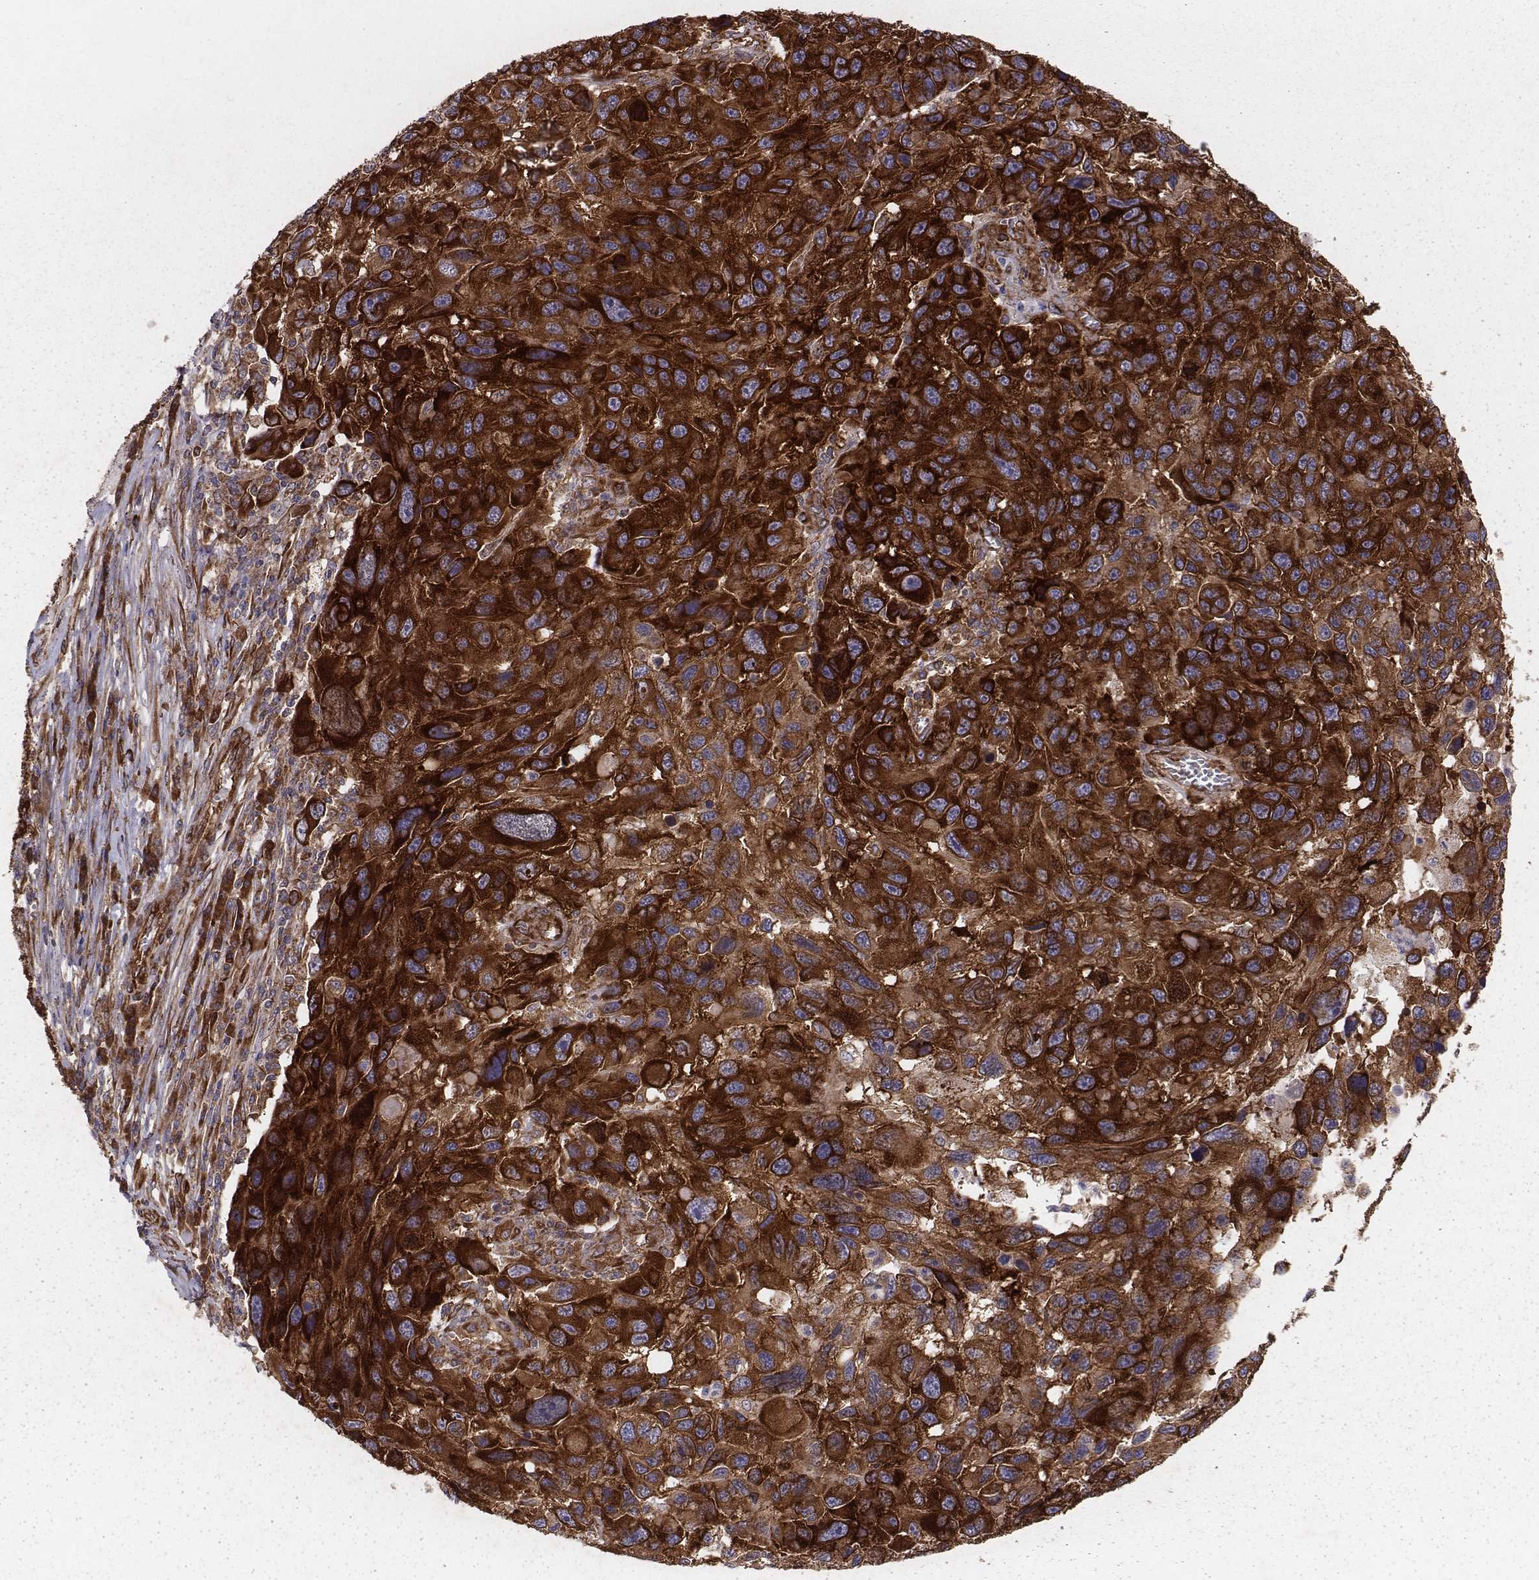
{"staining": {"intensity": "strong", "quantity": ">75%", "location": "cytoplasmic/membranous"}, "tissue": "melanoma", "cell_type": "Tumor cells", "image_type": "cancer", "snomed": [{"axis": "morphology", "description": "Malignant melanoma, NOS"}, {"axis": "topography", "description": "Skin"}], "caption": "High-magnification brightfield microscopy of malignant melanoma stained with DAB (brown) and counterstained with hematoxylin (blue). tumor cells exhibit strong cytoplasmic/membranous positivity is seen in approximately>75% of cells.", "gene": "TXLNA", "patient": {"sex": "male", "age": 53}}